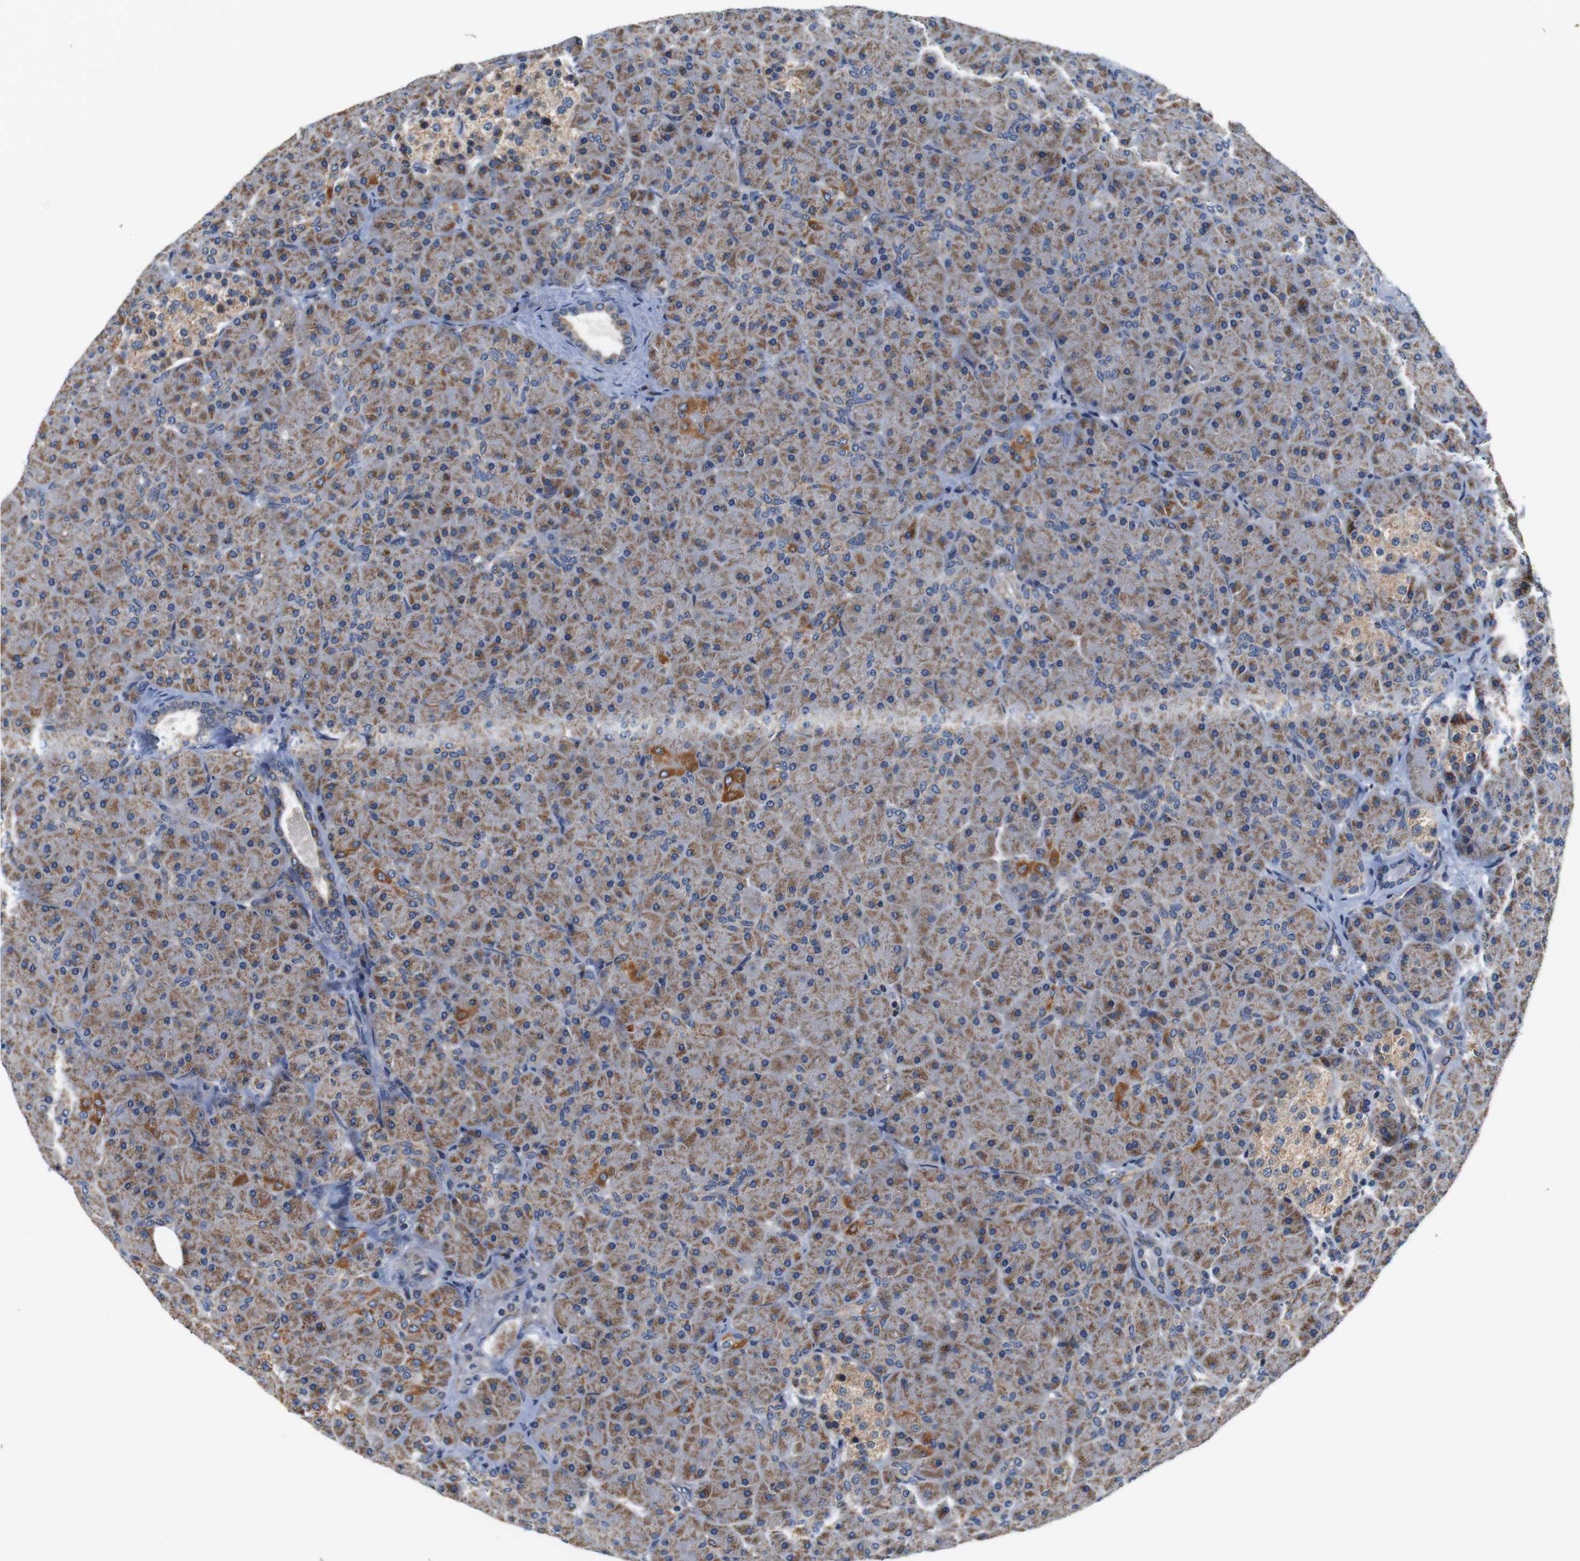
{"staining": {"intensity": "moderate", "quantity": ">75%", "location": "cytoplasmic/membranous"}, "tissue": "pancreas", "cell_type": "Exocrine glandular cells", "image_type": "normal", "snomed": [{"axis": "morphology", "description": "Normal tissue, NOS"}, {"axis": "topography", "description": "Pancreas"}], "caption": "Moderate cytoplasmic/membranous staining for a protein is seen in approximately >75% of exocrine glandular cells of normal pancreas using immunohistochemistry (IHC).", "gene": "LRP4", "patient": {"sex": "male", "age": 66}}